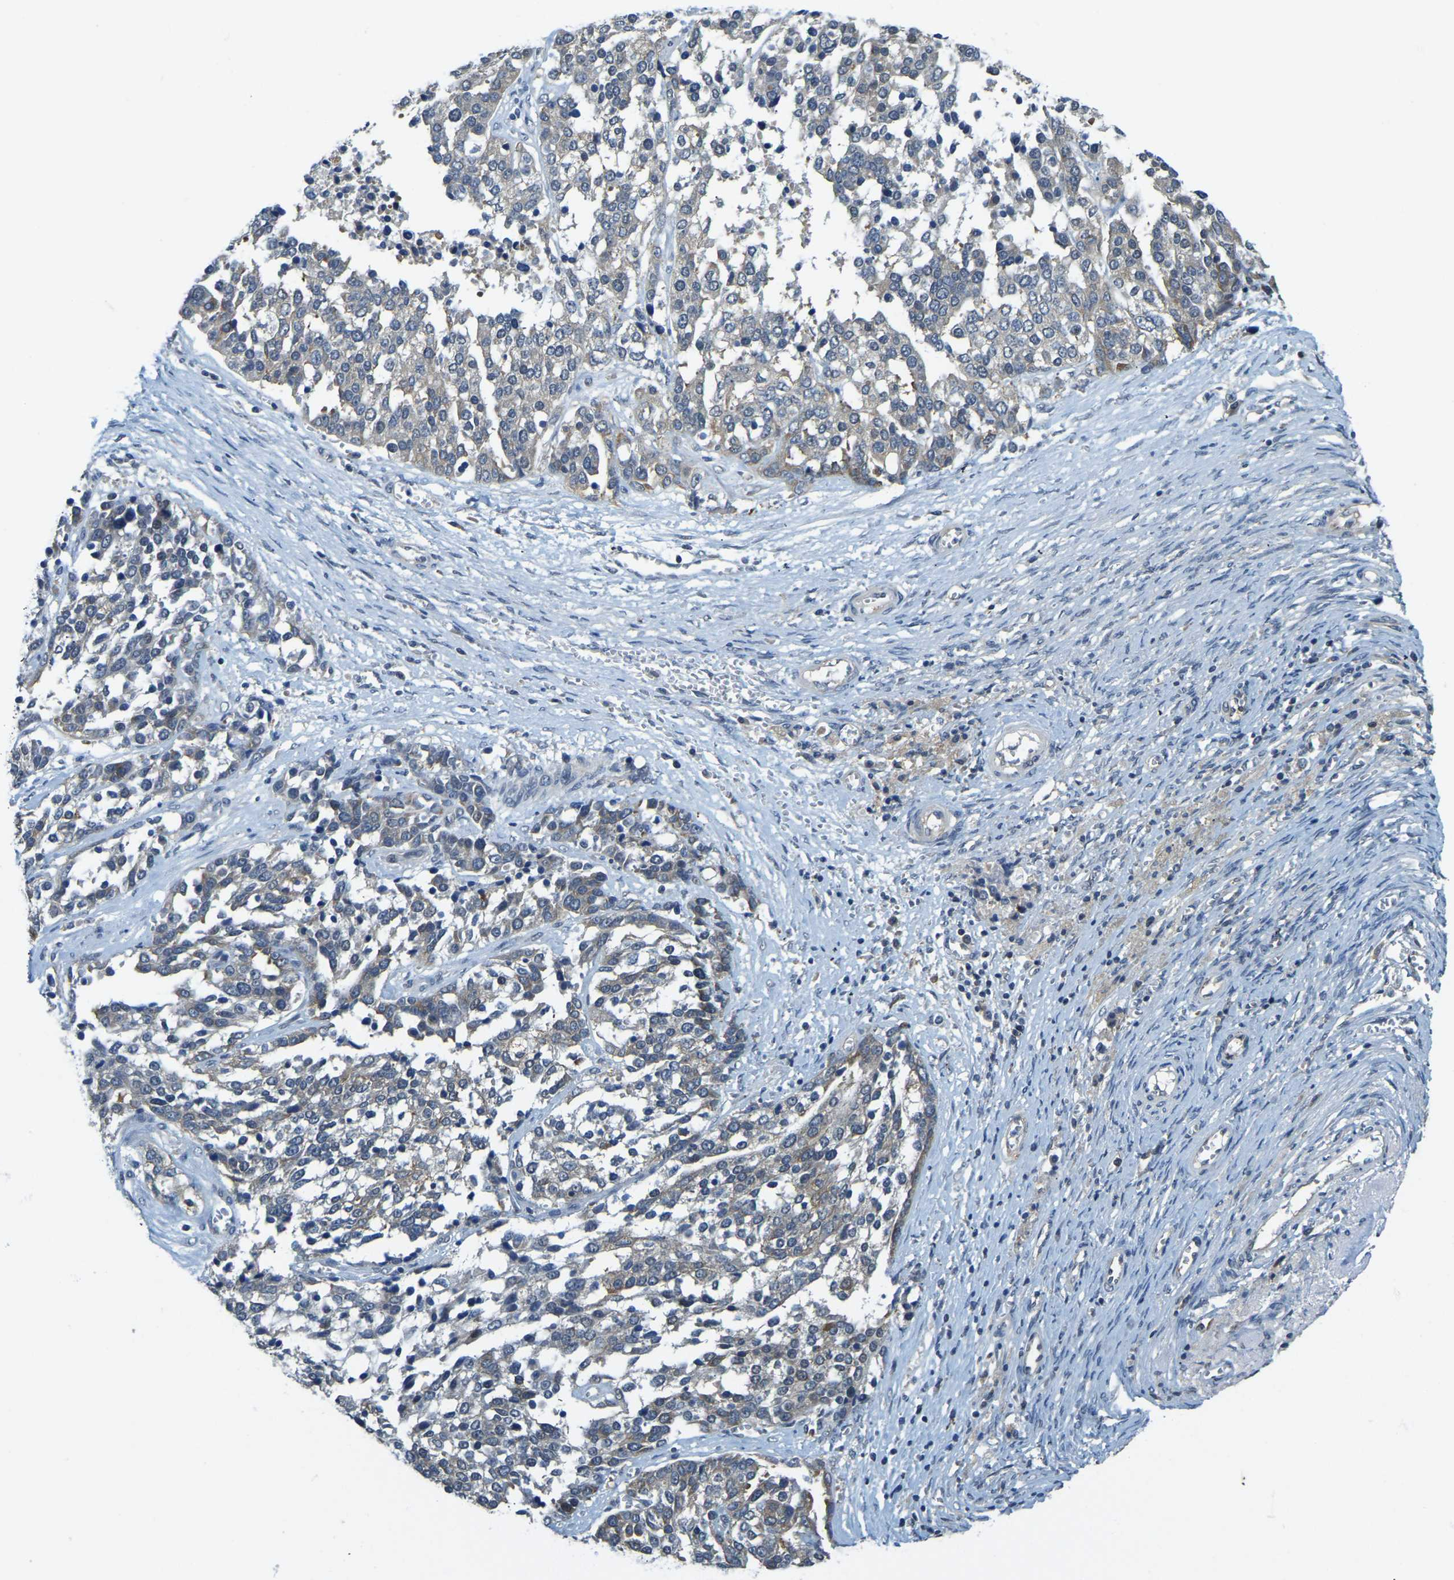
{"staining": {"intensity": "weak", "quantity": "<25%", "location": "cytoplasmic/membranous"}, "tissue": "ovarian cancer", "cell_type": "Tumor cells", "image_type": "cancer", "snomed": [{"axis": "morphology", "description": "Cystadenocarcinoma, serous, NOS"}, {"axis": "topography", "description": "Ovary"}], "caption": "Ovarian serous cystadenocarcinoma stained for a protein using immunohistochemistry (IHC) displays no staining tumor cells.", "gene": "AHNAK", "patient": {"sex": "female", "age": 44}}